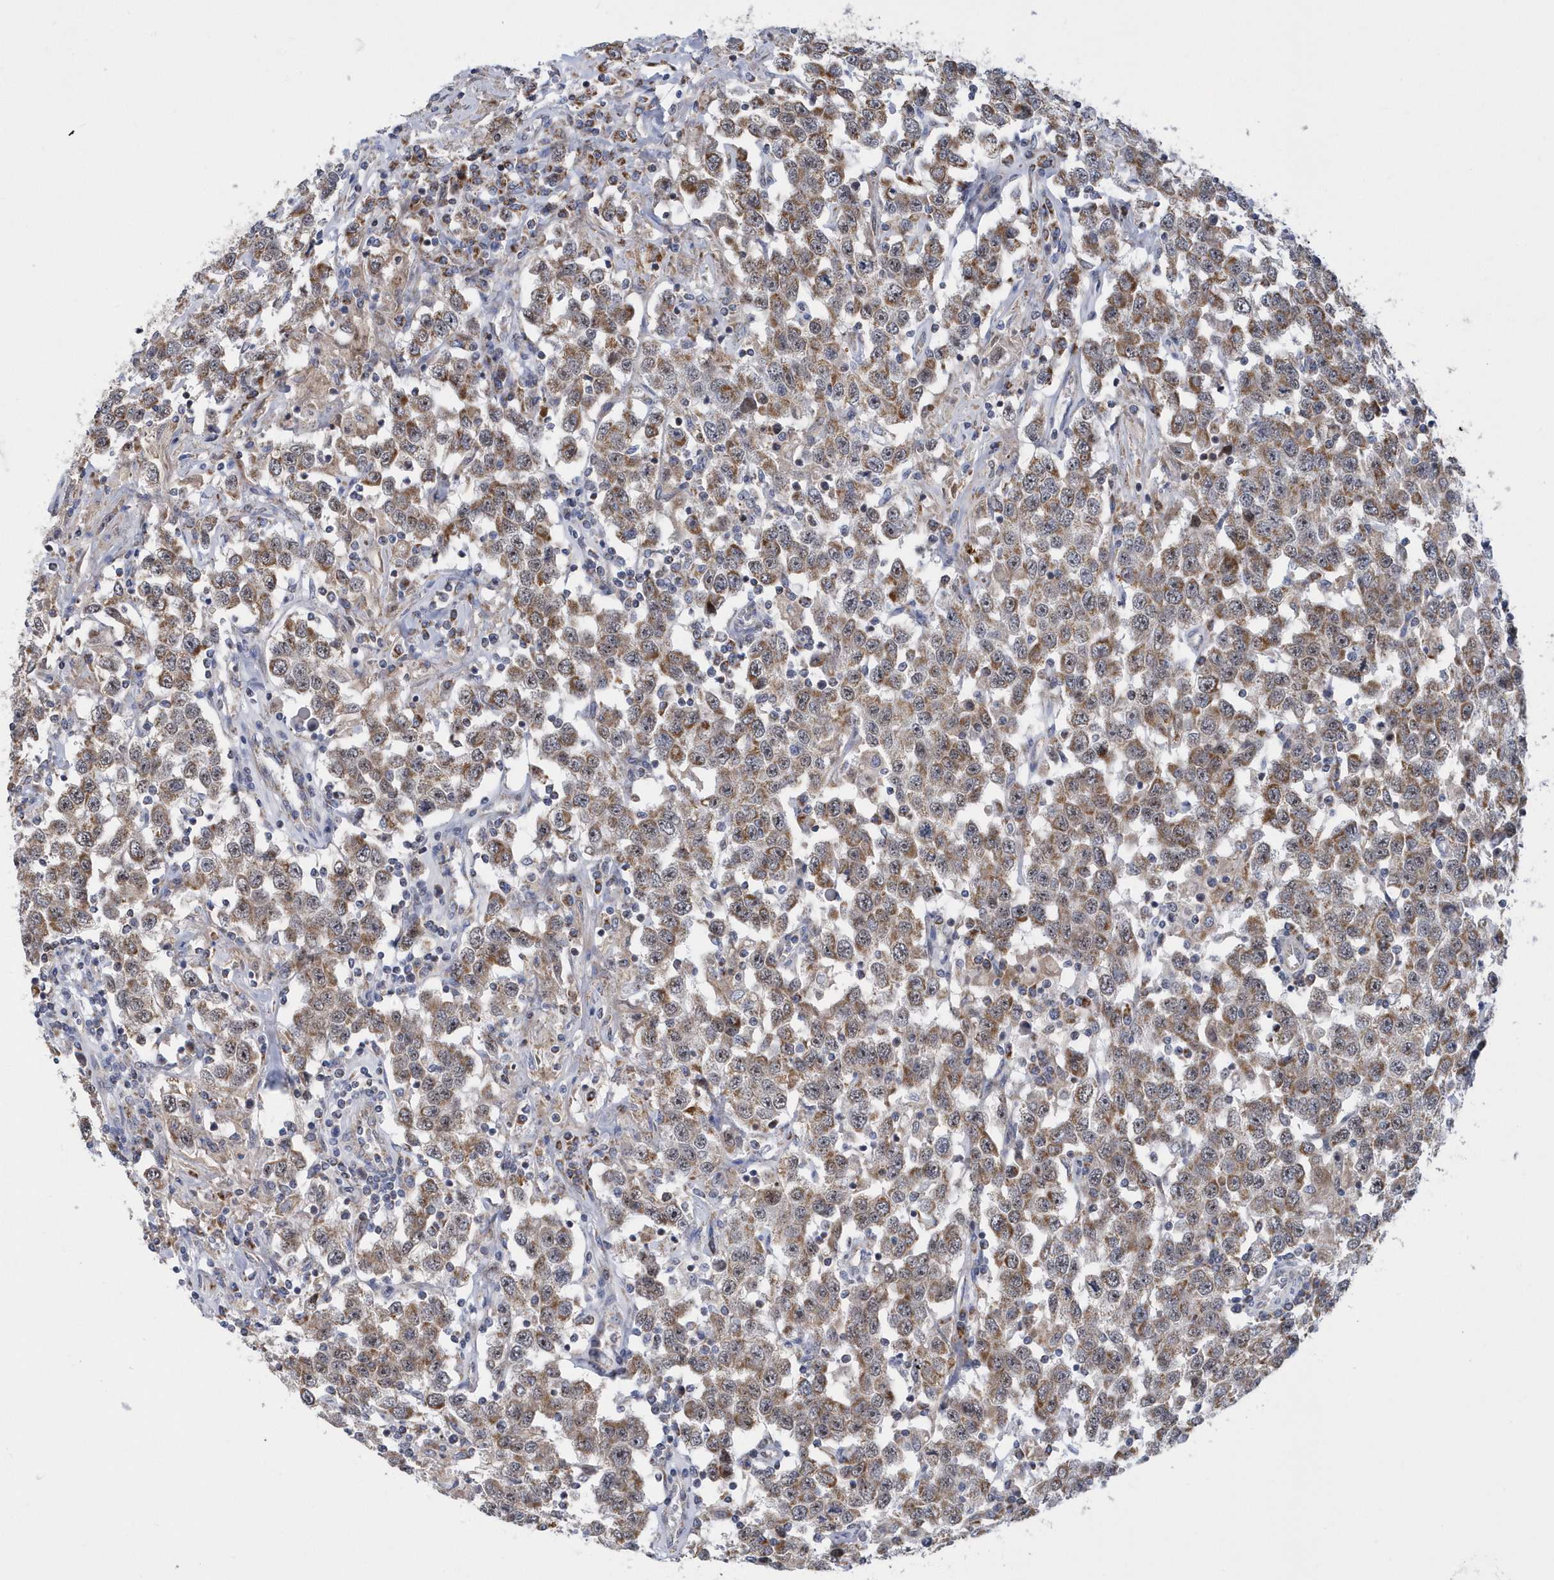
{"staining": {"intensity": "moderate", "quantity": "25%-75%", "location": "cytoplasmic/membranous"}, "tissue": "testis cancer", "cell_type": "Tumor cells", "image_type": "cancer", "snomed": [{"axis": "morphology", "description": "Seminoma, NOS"}, {"axis": "topography", "description": "Testis"}], "caption": "Protein staining shows moderate cytoplasmic/membranous staining in approximately 25%-75% of tumor cells in testis seminoma. The protein is shown in brown color, while the nuclei are stained blue.", "gene": "VWA5B2", "patient": {"sex": "male", "age": 41}}